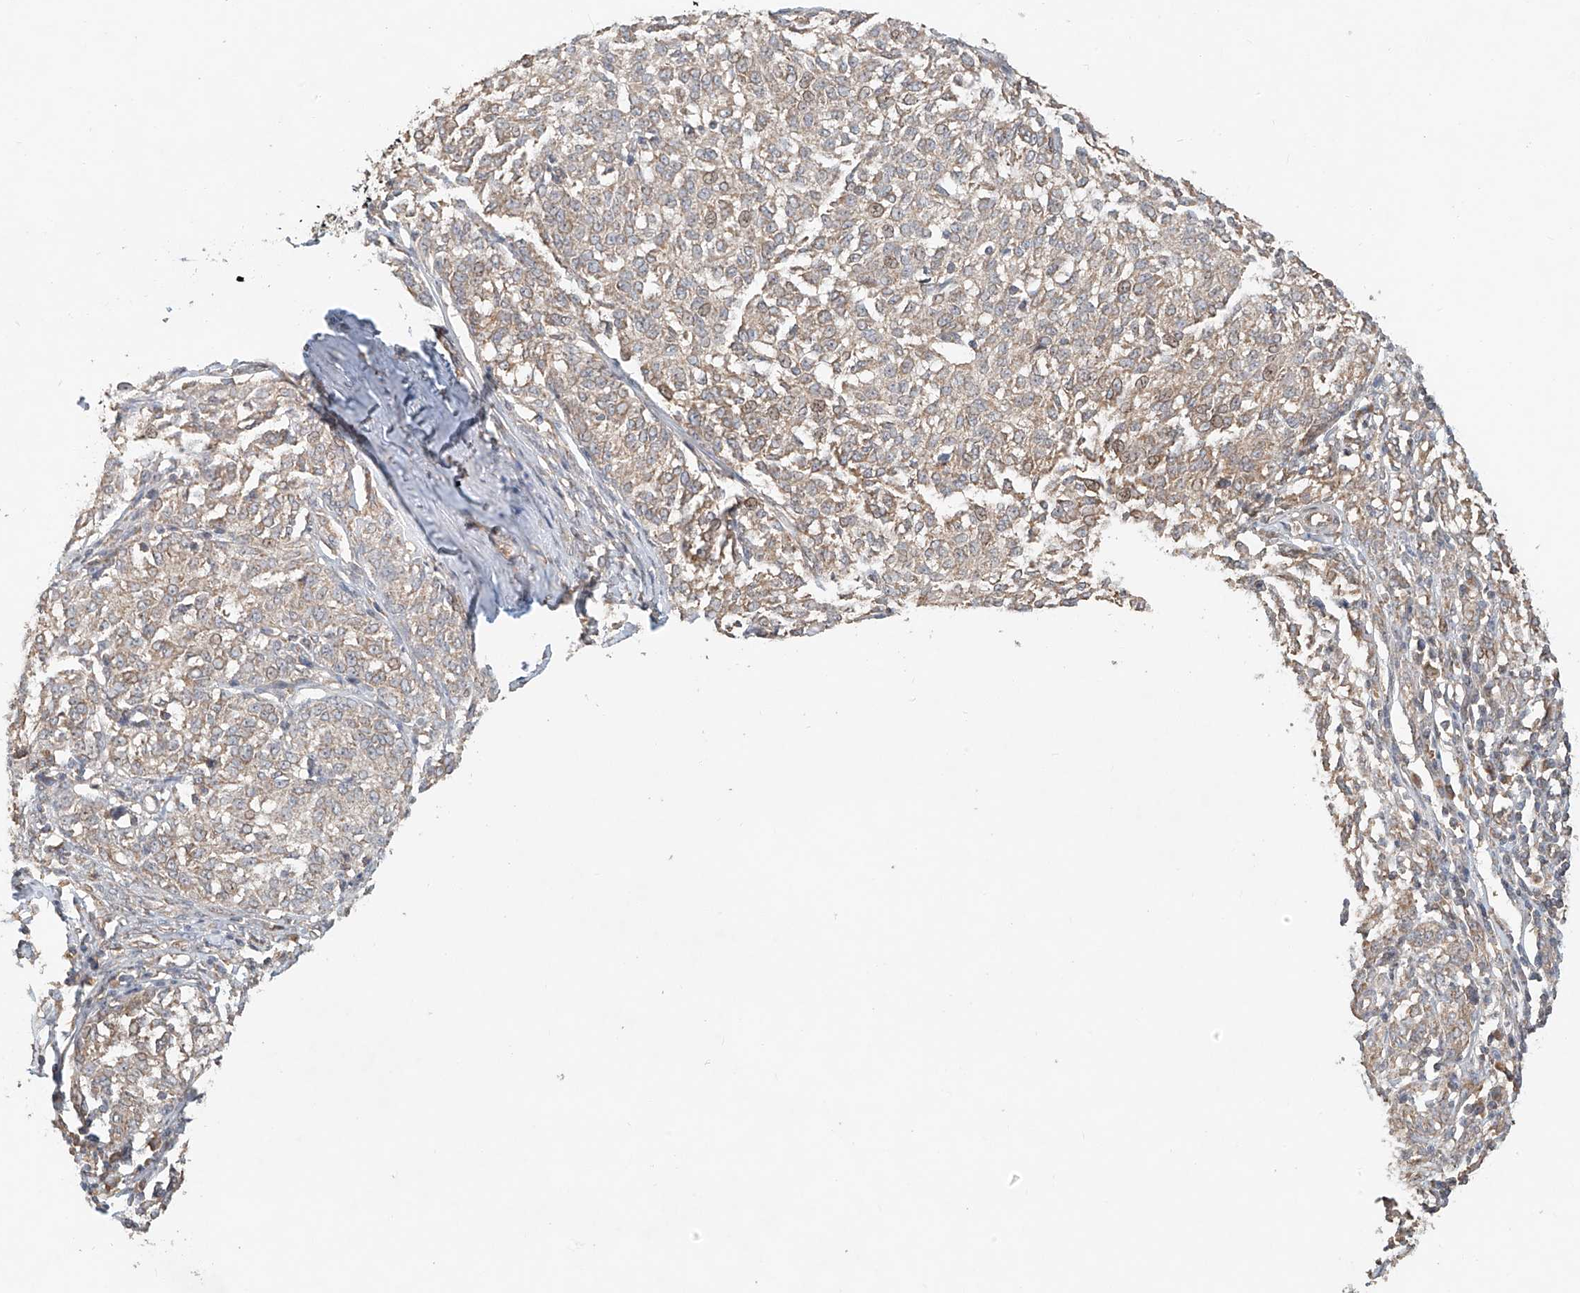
{"staining": {"intensity": "weak", "quantity": "25%-75%", "location": "cytoplasmic/membranous"}, "tissue": "melanoma", "cell_type": "Tumor cells", "image_type": "cancer", "snomed": [{"axis": "morphology", "description": "Malignant melanoma, NOS"}, {"axis": "topography", "description": "Skin"}], "caption": "Tumor cells show weak cytoplasmic/membranous expression in approximately 25%-75% of cells in melanoma.", "gene": "TMEM61", "patient": {"sex": "female", "age": 72}}